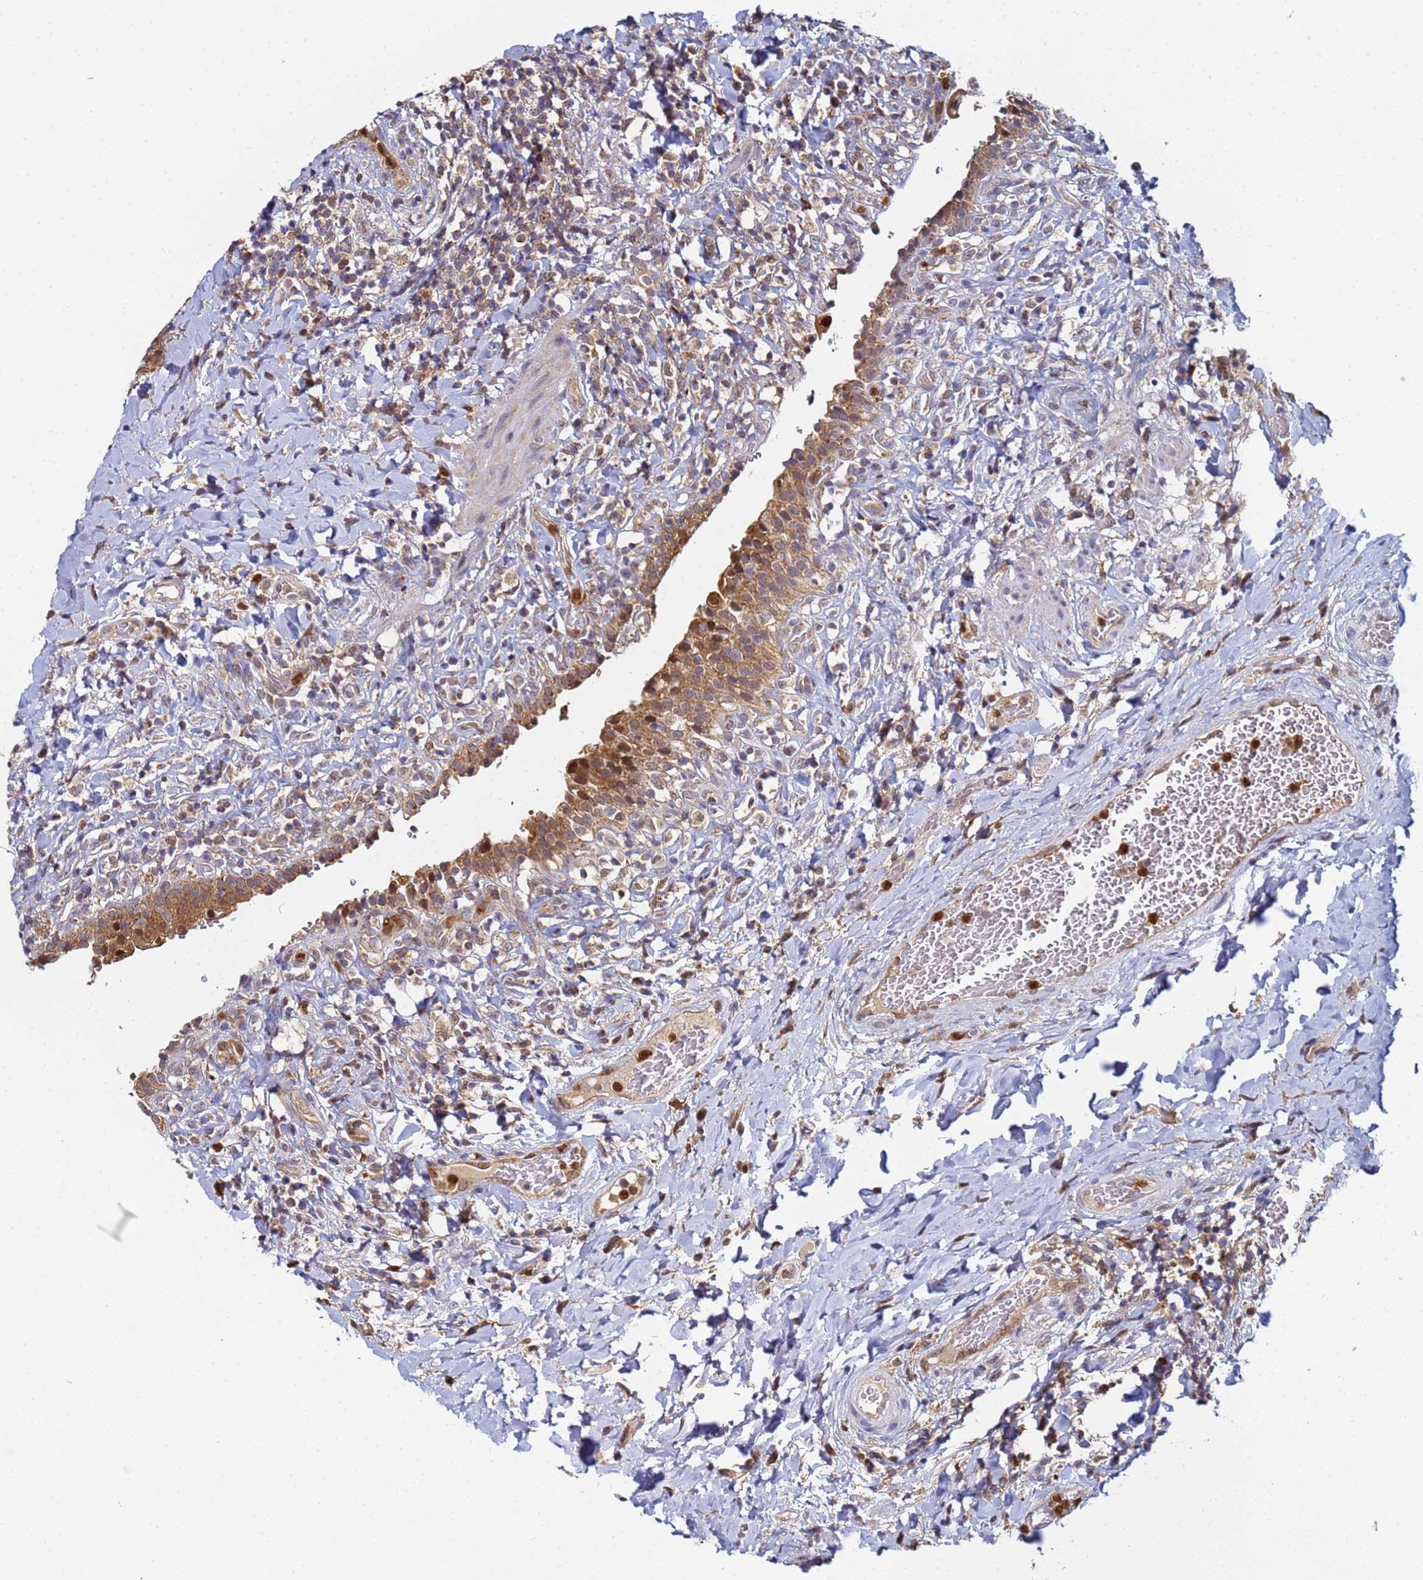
{"staining": {"intensity": "moderate", "quantity": ">75%", "location": "cytoplasmic/membranous,nuclear"}, "tissue": "urinary bladder", "cell_type": "Urothelial cells", "image_type": "normal", "snomed": [{"axis": "morphology", "description": "Normal tissue, NOS"}, {"axis": "morphology", "description": "Inflammation, NOS"}, {"axis": "topography", "description": "Urinary bladder"}], "caption": "Immunohistochemistry (IHC) (DAB) staining of normal human urinary bladder shows moderate cytoplasmic/membranous,nuclear protein staining in approximately >75% of urothelial cells.", "gene": "CCDC127", "patient": {"sex": "male", "age": 64}}